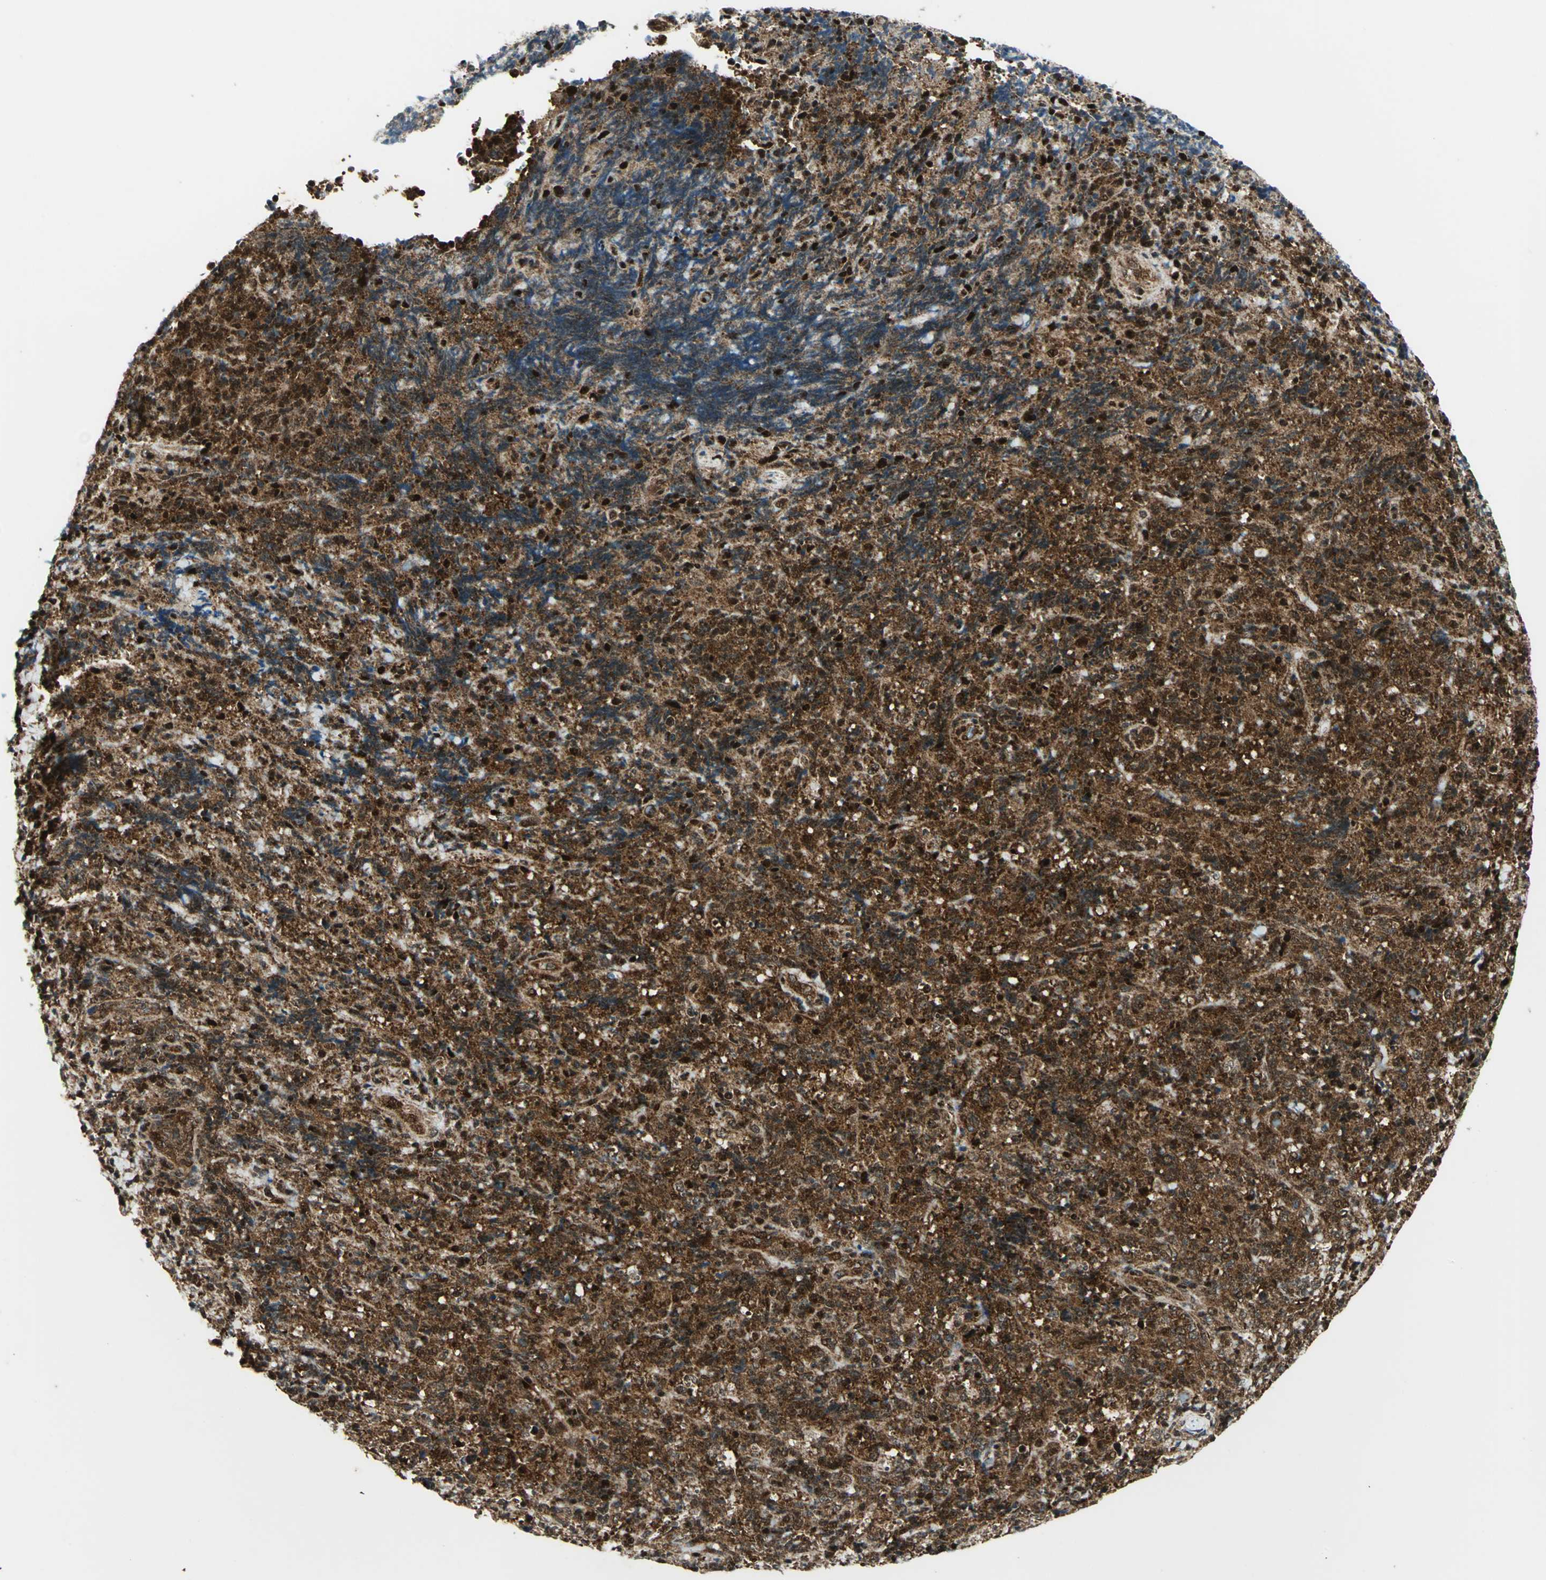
{"staining": {"intensity": "strong", "quantity": ">75%", "location": "cytoplasmic/membranous,nuclear"}, "tissue": "lymphoma", "cell_type": "Tumor cells", "image_type": "cancer", "snomed": [{"axis": "morphology", "description": "Malignant lymphoma, non-Hodgkin's type, High grade"}, {"axis": "topography", "description": "Tonsil"}], "caption": "Immunohistochemistry (IHC) of high-grade malignant lymphoma, non-Hodgkin's type demonstrates high levels of strong cytoplasmic/membranous and nuclear expression in about >75% of tumor cells.", "gene": "COPS5", "patient": {"sex": "female", "age": 36}}